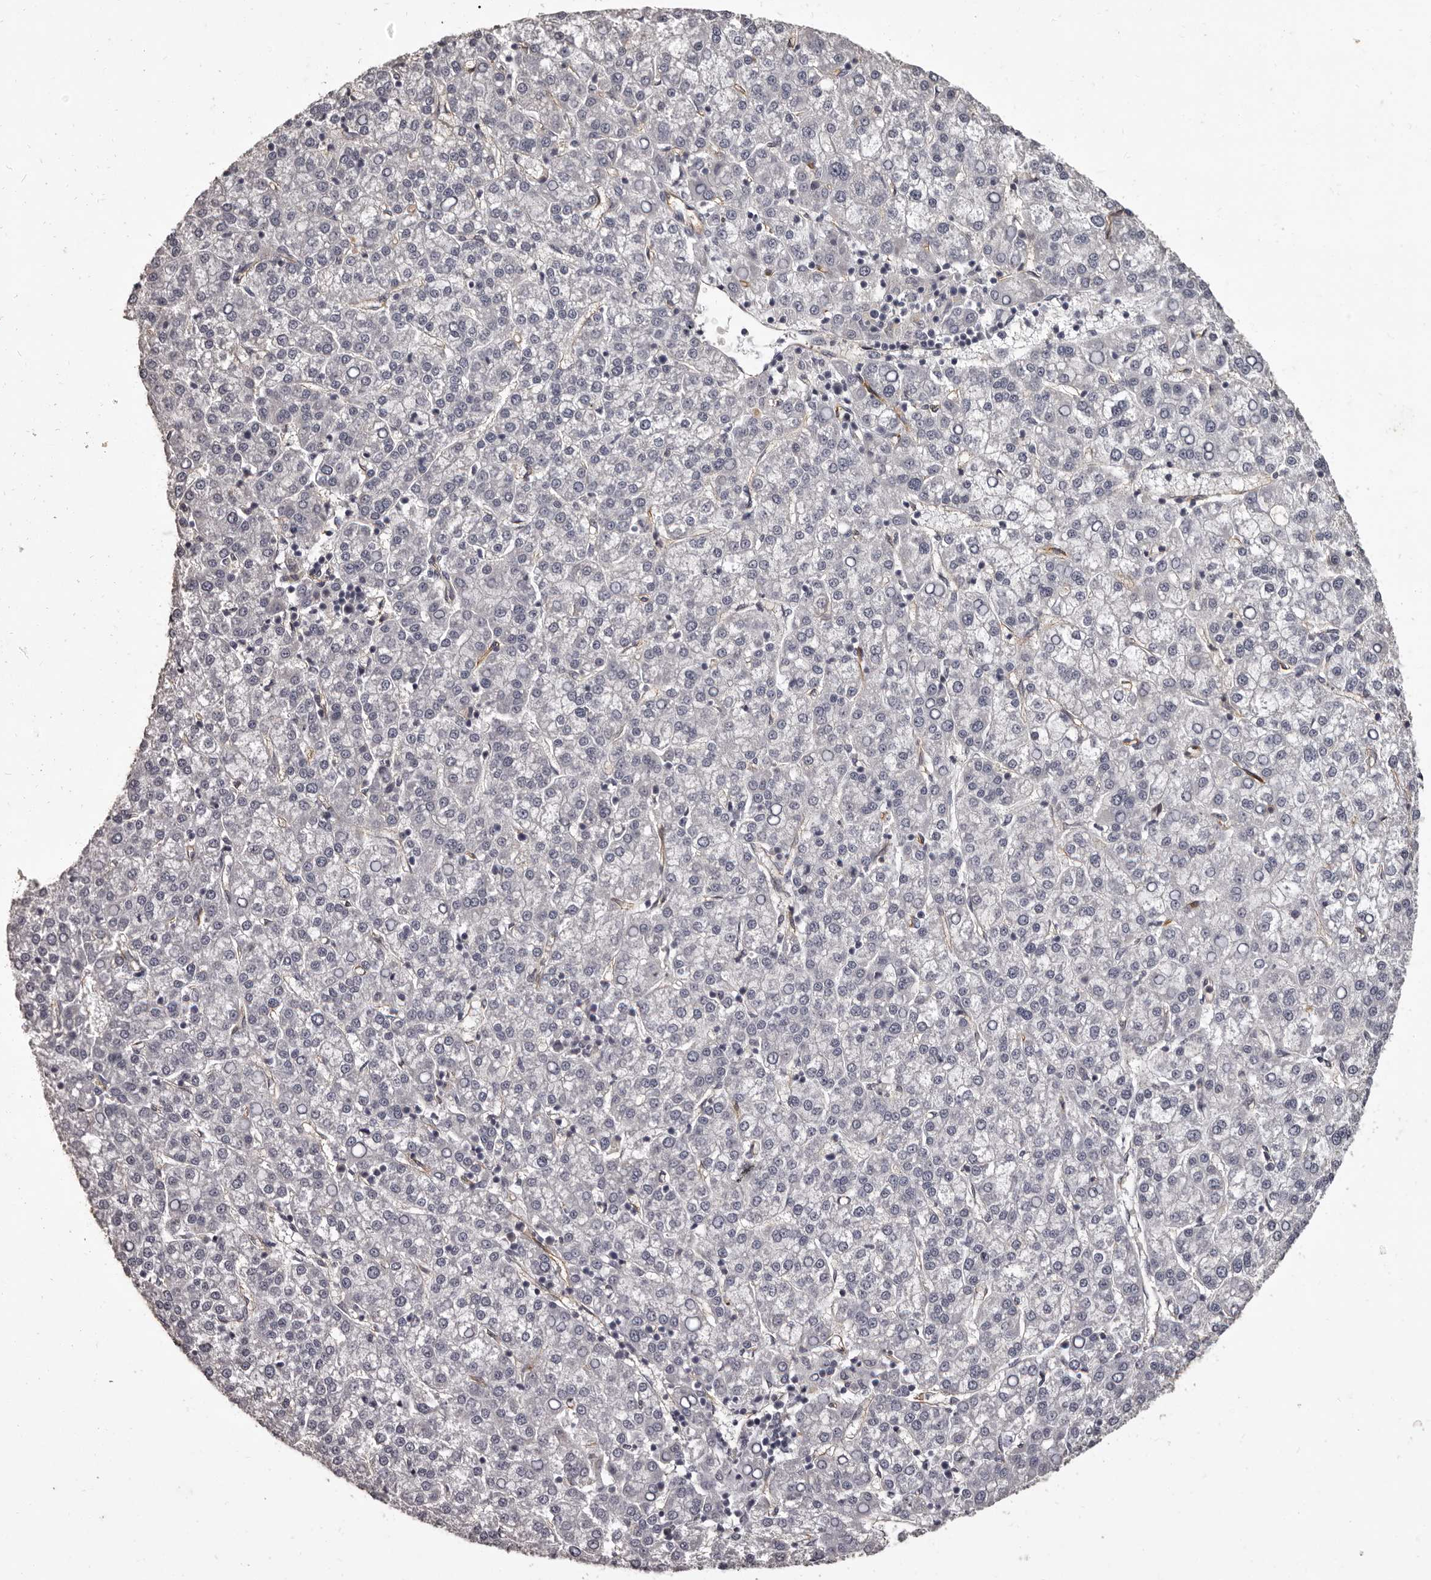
{"staining": {"intensity": "negative", "quantity": "none", "location": "none"}, "tissue": "liver cancer", "cell_type": "Tumor cells", "image_type": "cancer", "snomed": [{"axis": "morphology", "description": "Carcinoma, Hepatocellular, NOS"}, {"axis": "topography", "description": "Liver"}], "caption": "The IHC histopathology image has no significant positivity in tumor cells of liver cancer (hepatocellular carcinoma) tissue. (Immunohistochemistry (ihc), brightfield microscopy, high magnification).", "gene": "GPR78", "patient": {"sex": "female", "age": 58}}